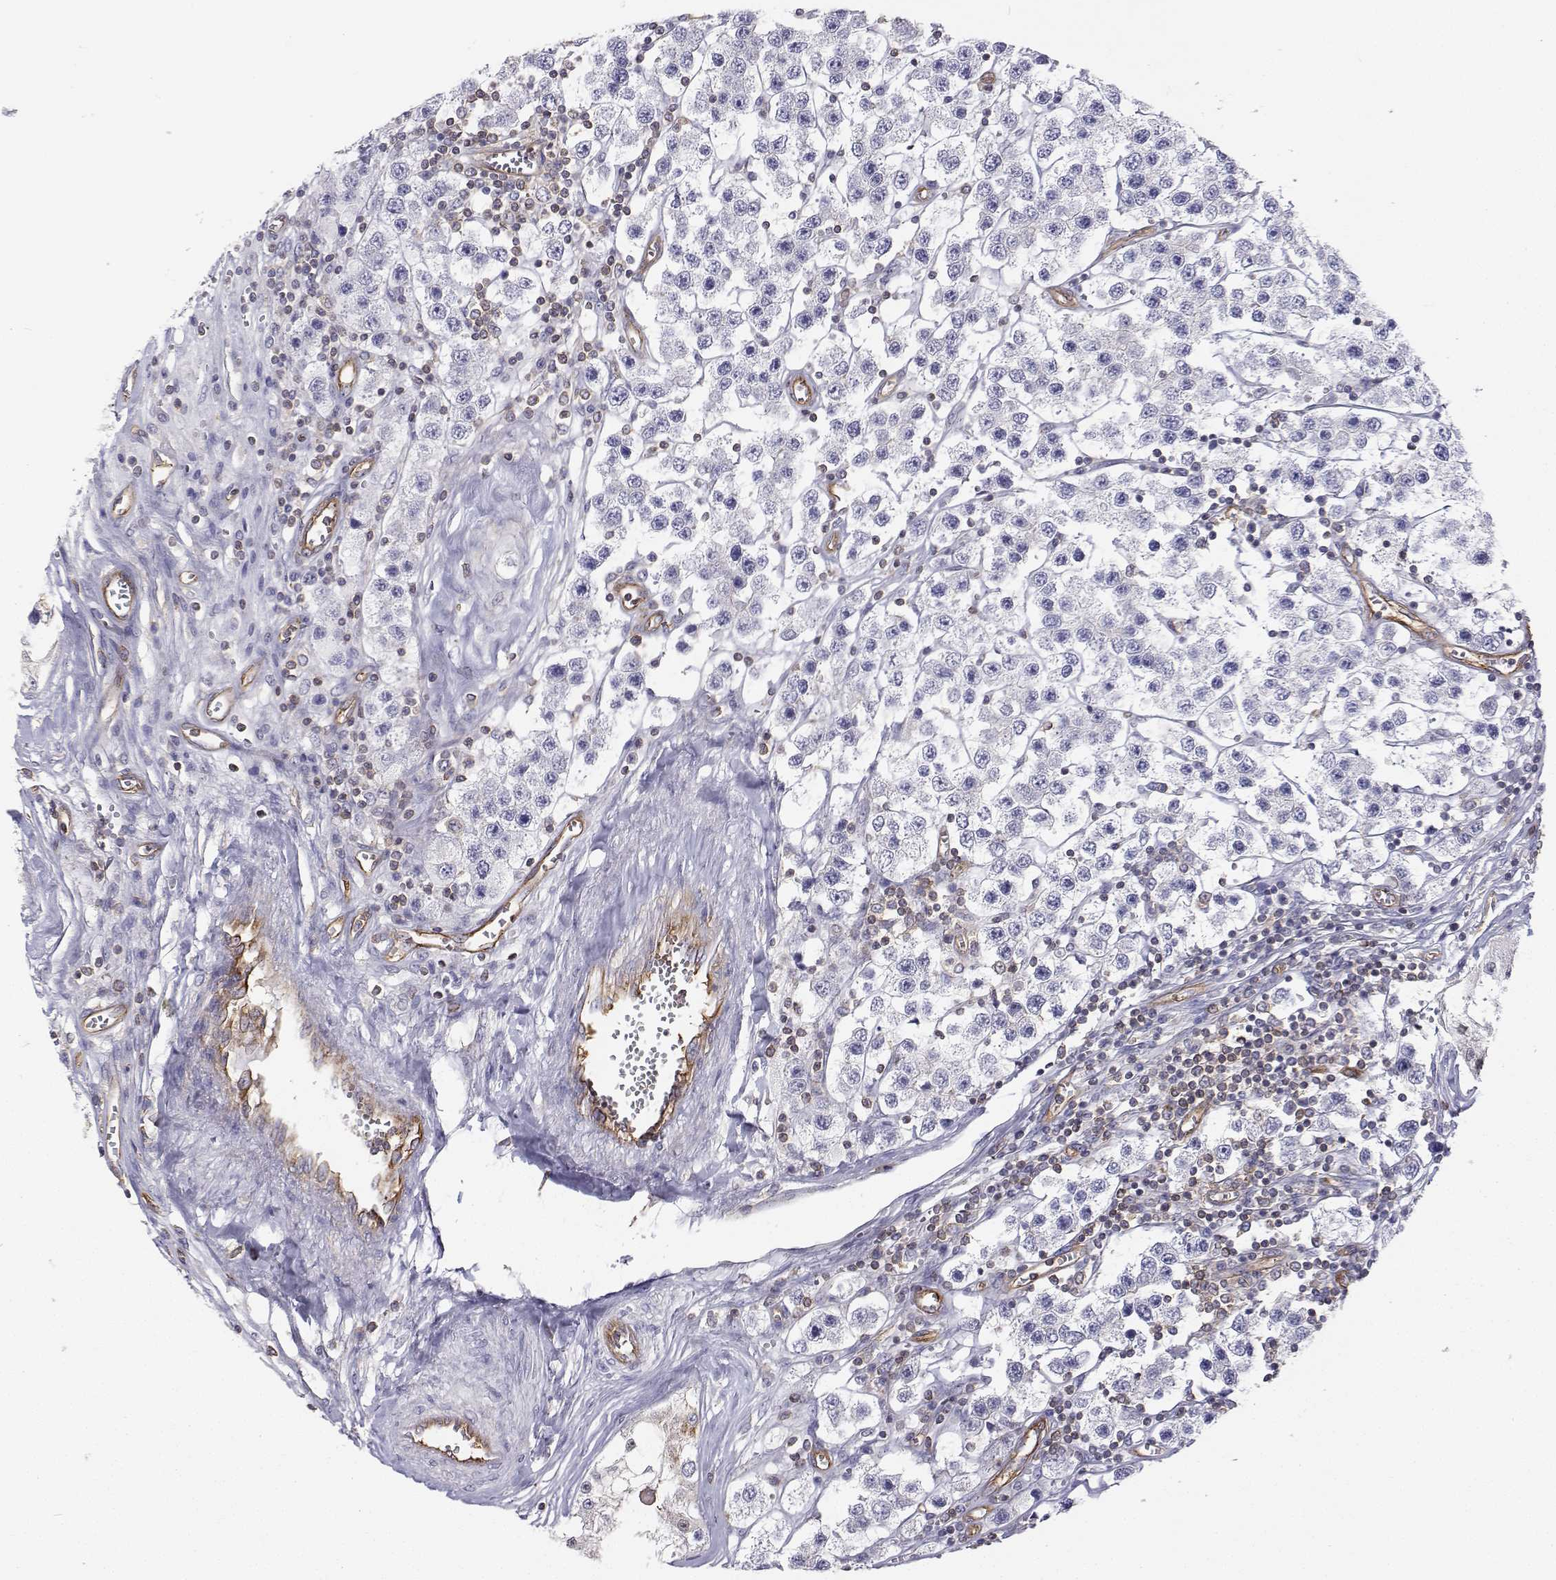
{"staining": {"intensity": "negative", "quantity": "none", "location": "none"}, "tissue": "testis cancer", "cell_type": "Tumor cells", "image_type": "cancer", "snomed": [{"axis": "morphology", "description": "Seminoma, NOS"}, {"axis": "topography", "description": "Testis"}], "caption": "This image is of testis cancer stained with immunohistochemistry to label a protein in brown with the nuclei are counter-stained blue. There is no staining in tumor cells.", "gene": "MYH9", "patient": {"sex": "male", "age": 34}}